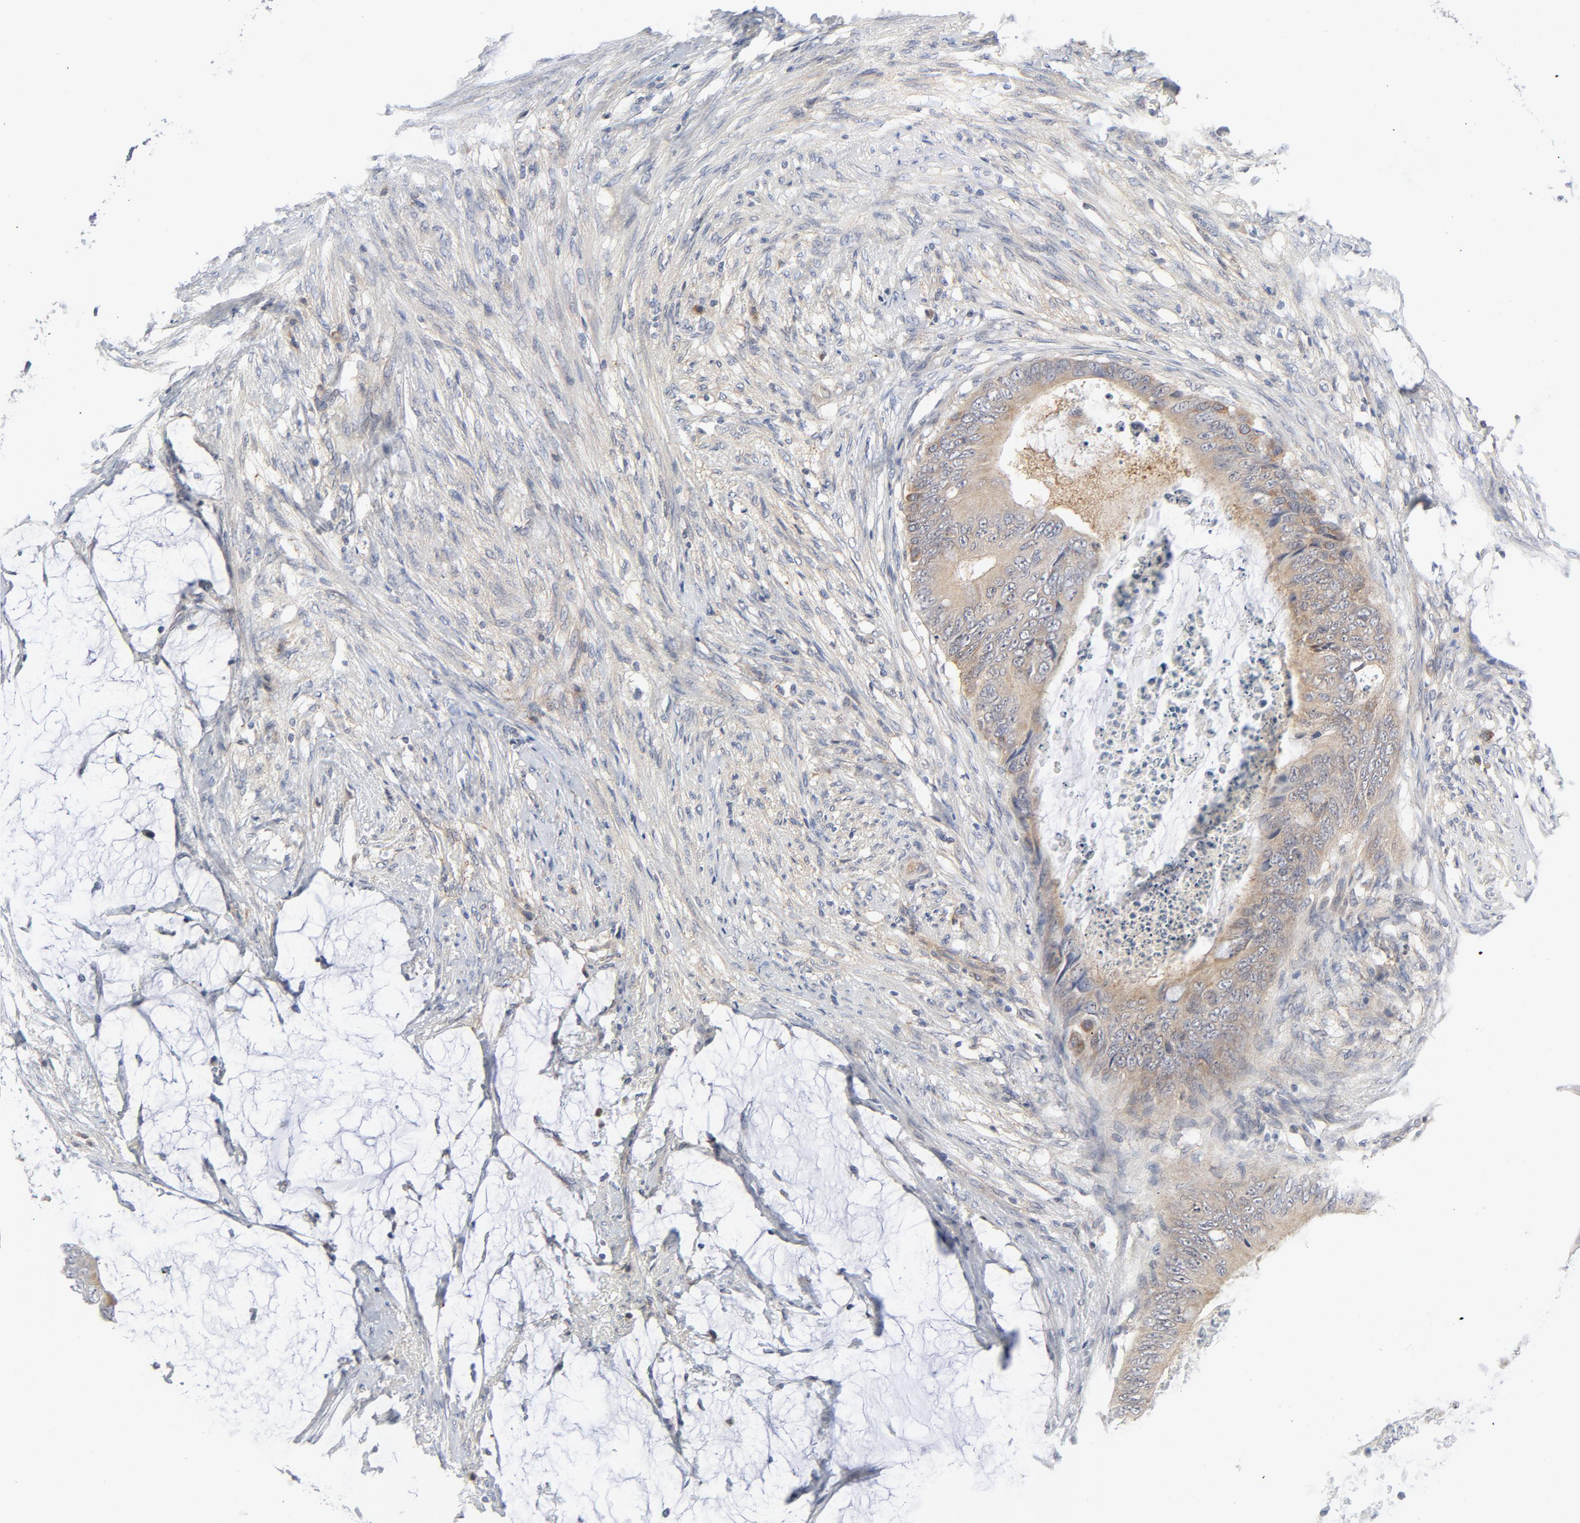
{"staining": {"intensity": "weak", "quantity": ">75%", "location": "cytoplasmic/membranous"}, "tissue": "colorectal cancer", "cell_type": "Tumor cells", "image_type": "cancer", "snomed": [{"axis": "morphology", "description": "Normal tissue, NOS"}, {"axis": "morphology", "description": "Adenocarcinoma, NOS"}, {"axis": "topography", "description": "Rectum"}, {"axis": "topography", "description": "Peripheral nerve tissue"}], "caption": "DAB (3,3'-diaminobenzidine) immunohistochemical staining of human colorectal cancer reveals weak cytoplasmic/membranous protein expression in about >75% of tumor cells.", "gene": "BAD", "patient": {"sex": "female", "age": 77}}